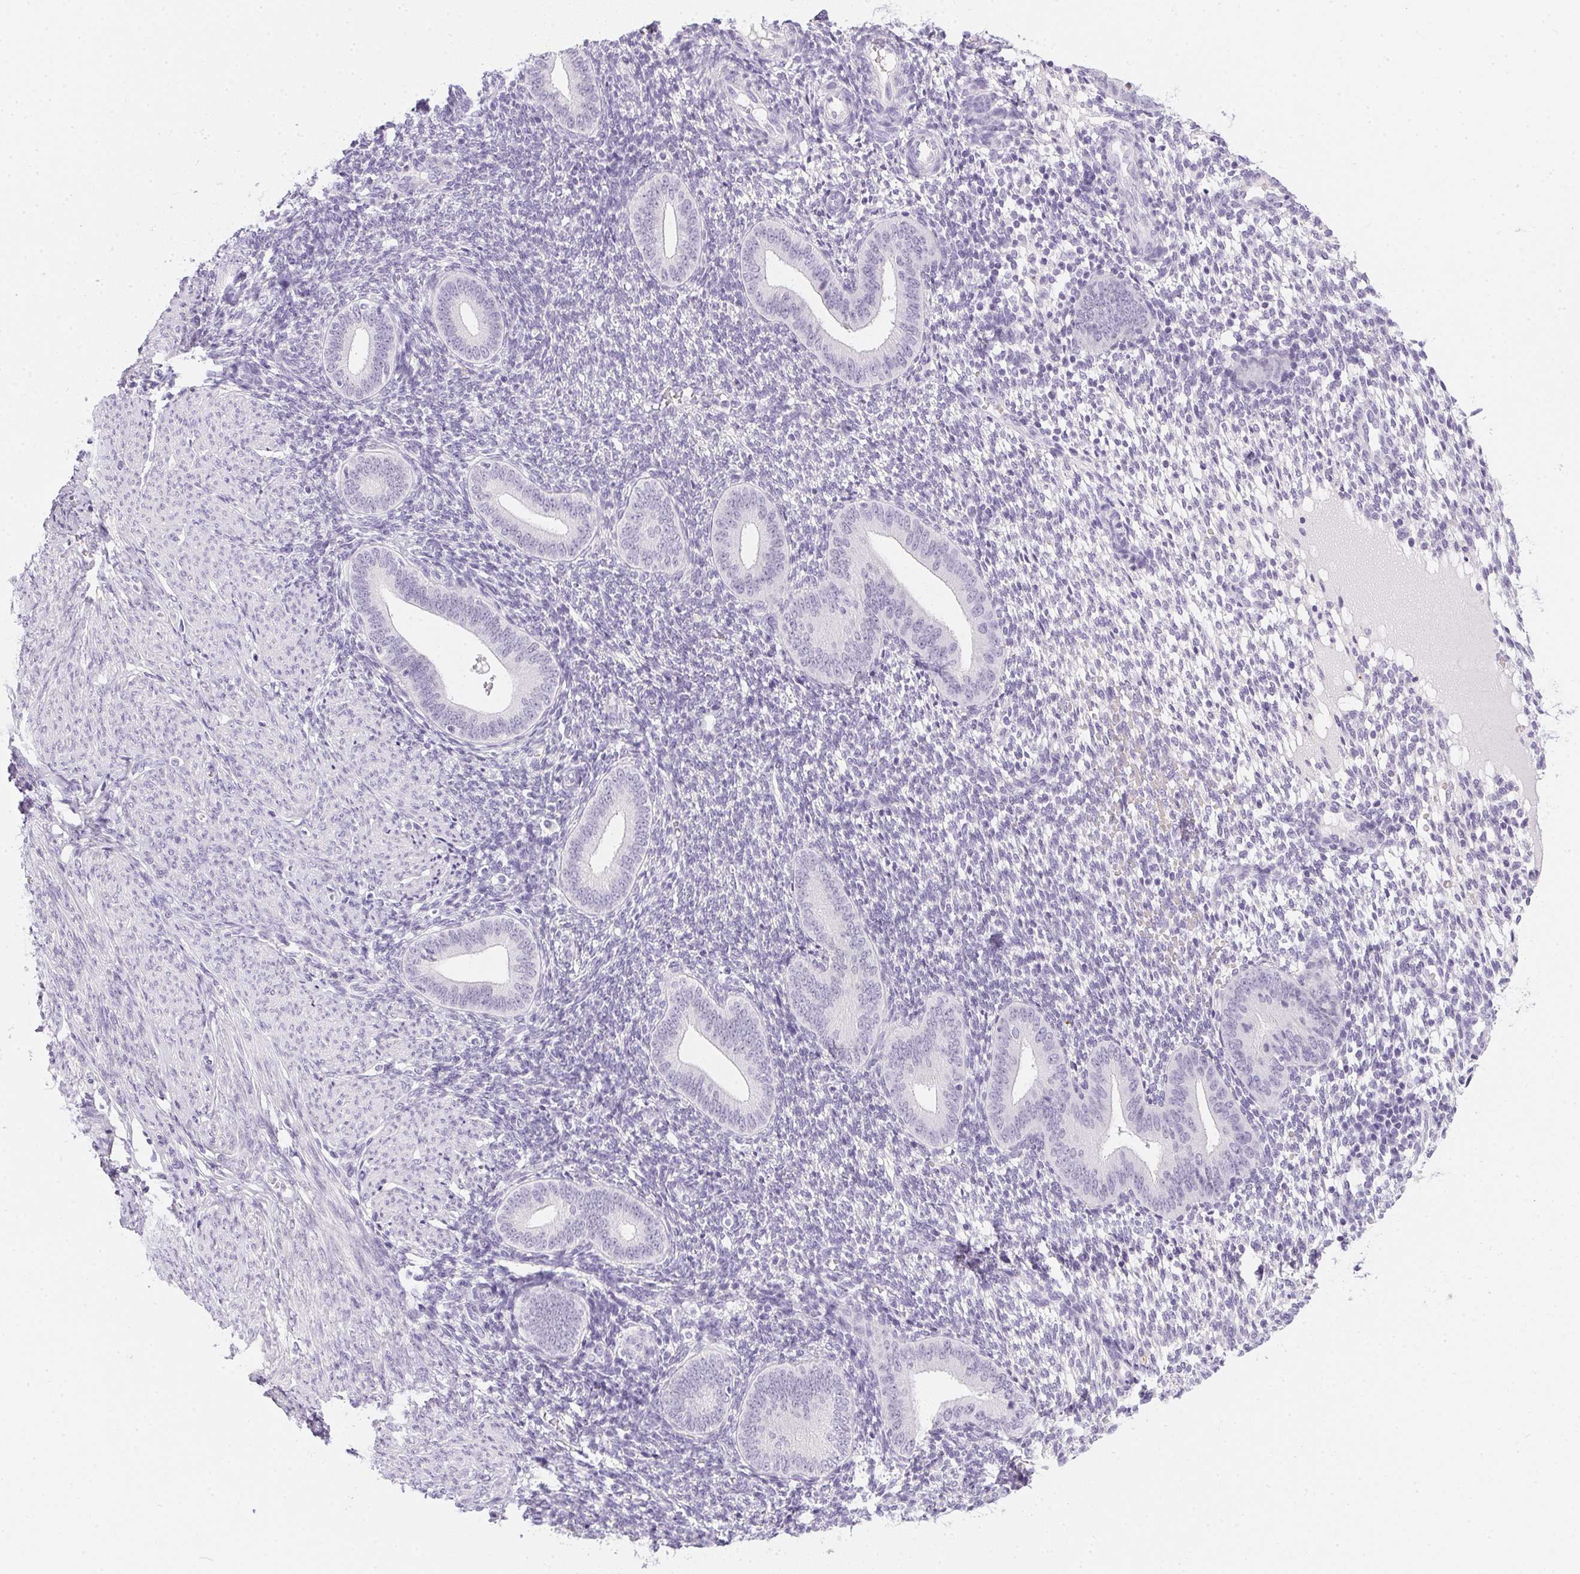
{"staining": {"intensity": "negative", "quantity": "none", "location": "none"}, "tissue": "endometrium", "cell_type": "Cells in endometrial stroma", "image_type": "normal", "snomed": [{"axis": "morphology", "description": "Normal tissue, NOS"}, {"axis": "topography", "description": "Endometrium"}], "caption": "Cells in endometrial stroma show no significant protein expression in benign endometrium. The staining is performed using DAB brown chromogen with nuclei counter-stained in using hematoxylin.", "gene": "PPY", "patient": {"sex": "female", "age": 40}}